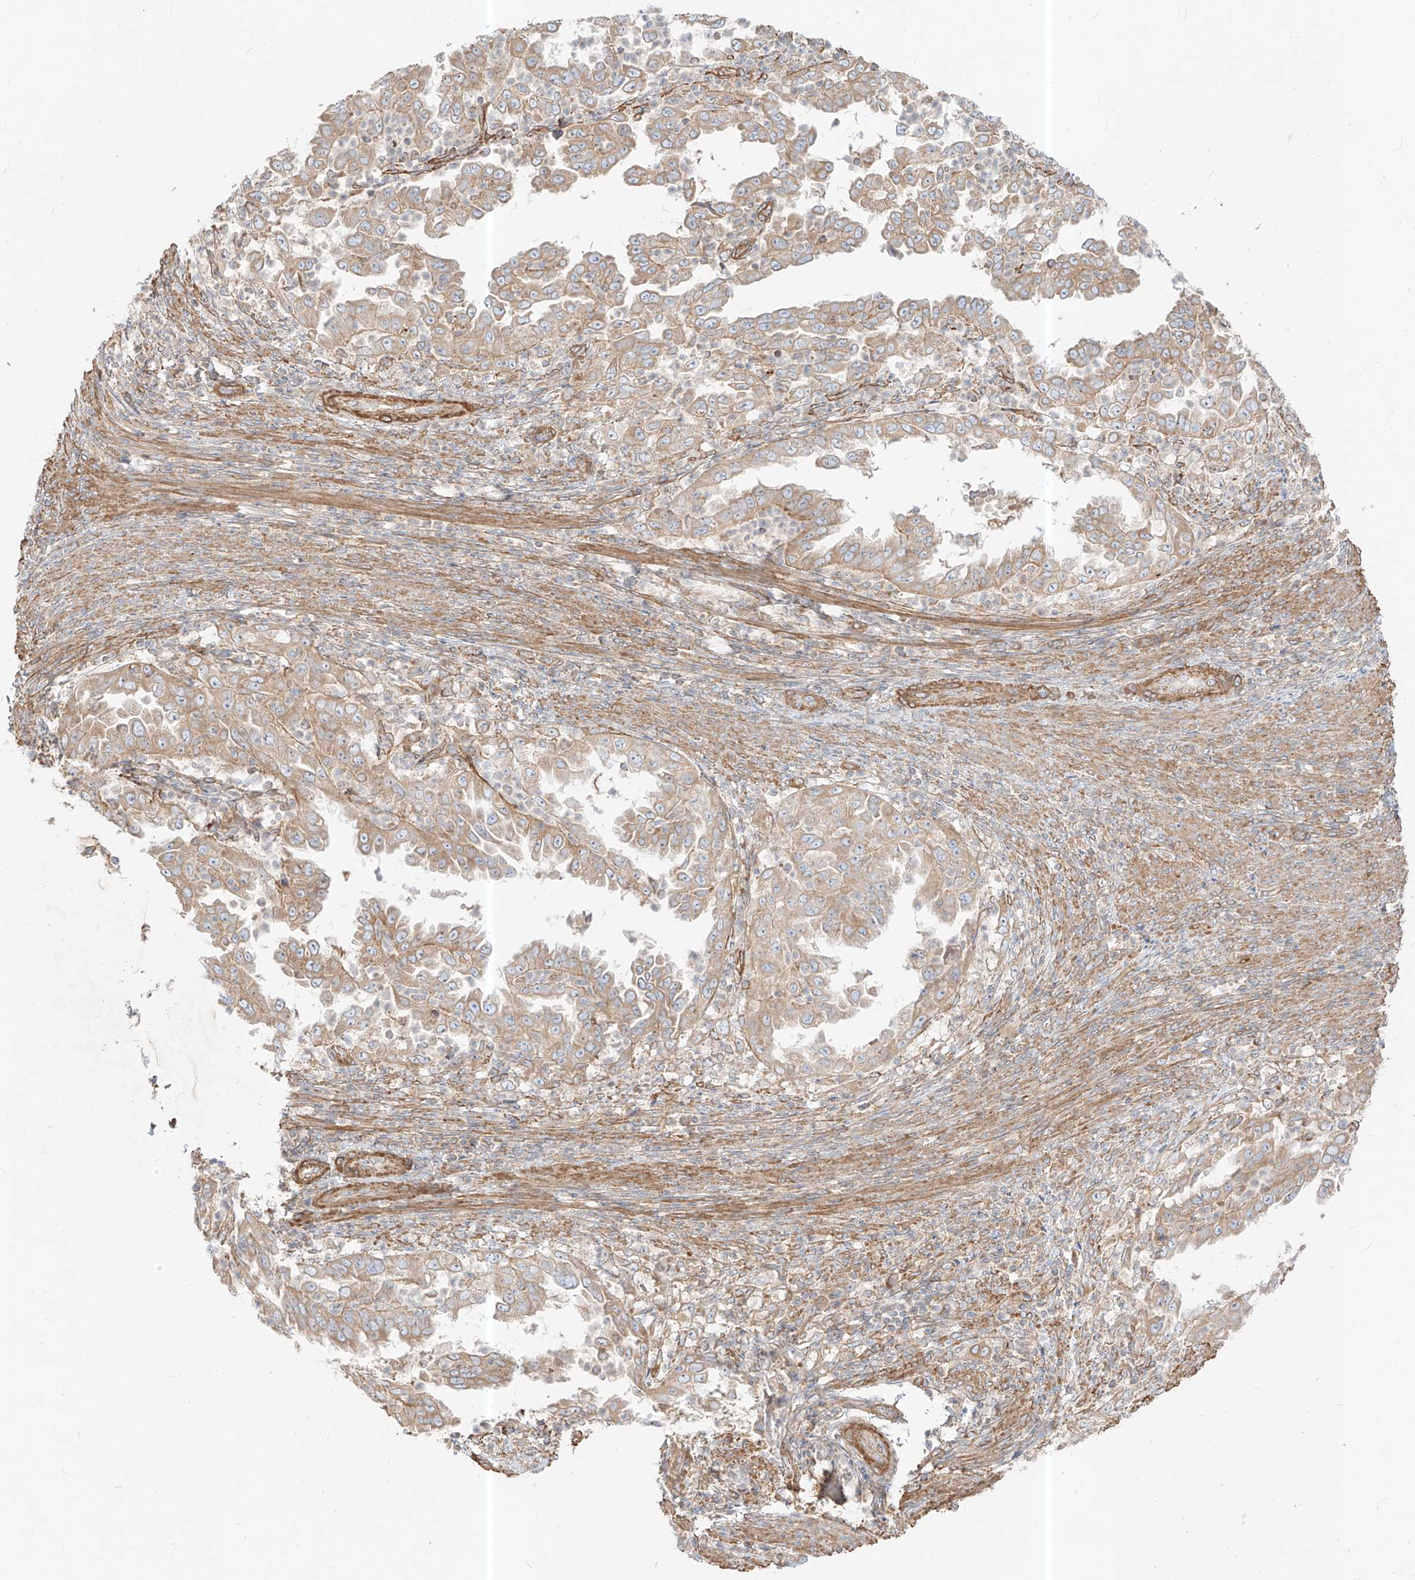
{"staining": {"intensity": "weak", "quantity": ">75%", "location": "cytoplasmic/membranous"}, "tissue": "endometrial cancer", "cell_type": "Tumor cells", "image_type": "cancer", "snomed": [{"axis": "morphology", "description": "Adenocarcinoma, NOS"}, {"axis": "topography", "description": "Endometrium"}], "caption": "Human adenocarcinoma (endometrial) stained with a protein marker displays weak staining in tumor cells.", "gene": "PLCL1", "patient": {"sex": "female", "age": 85}}